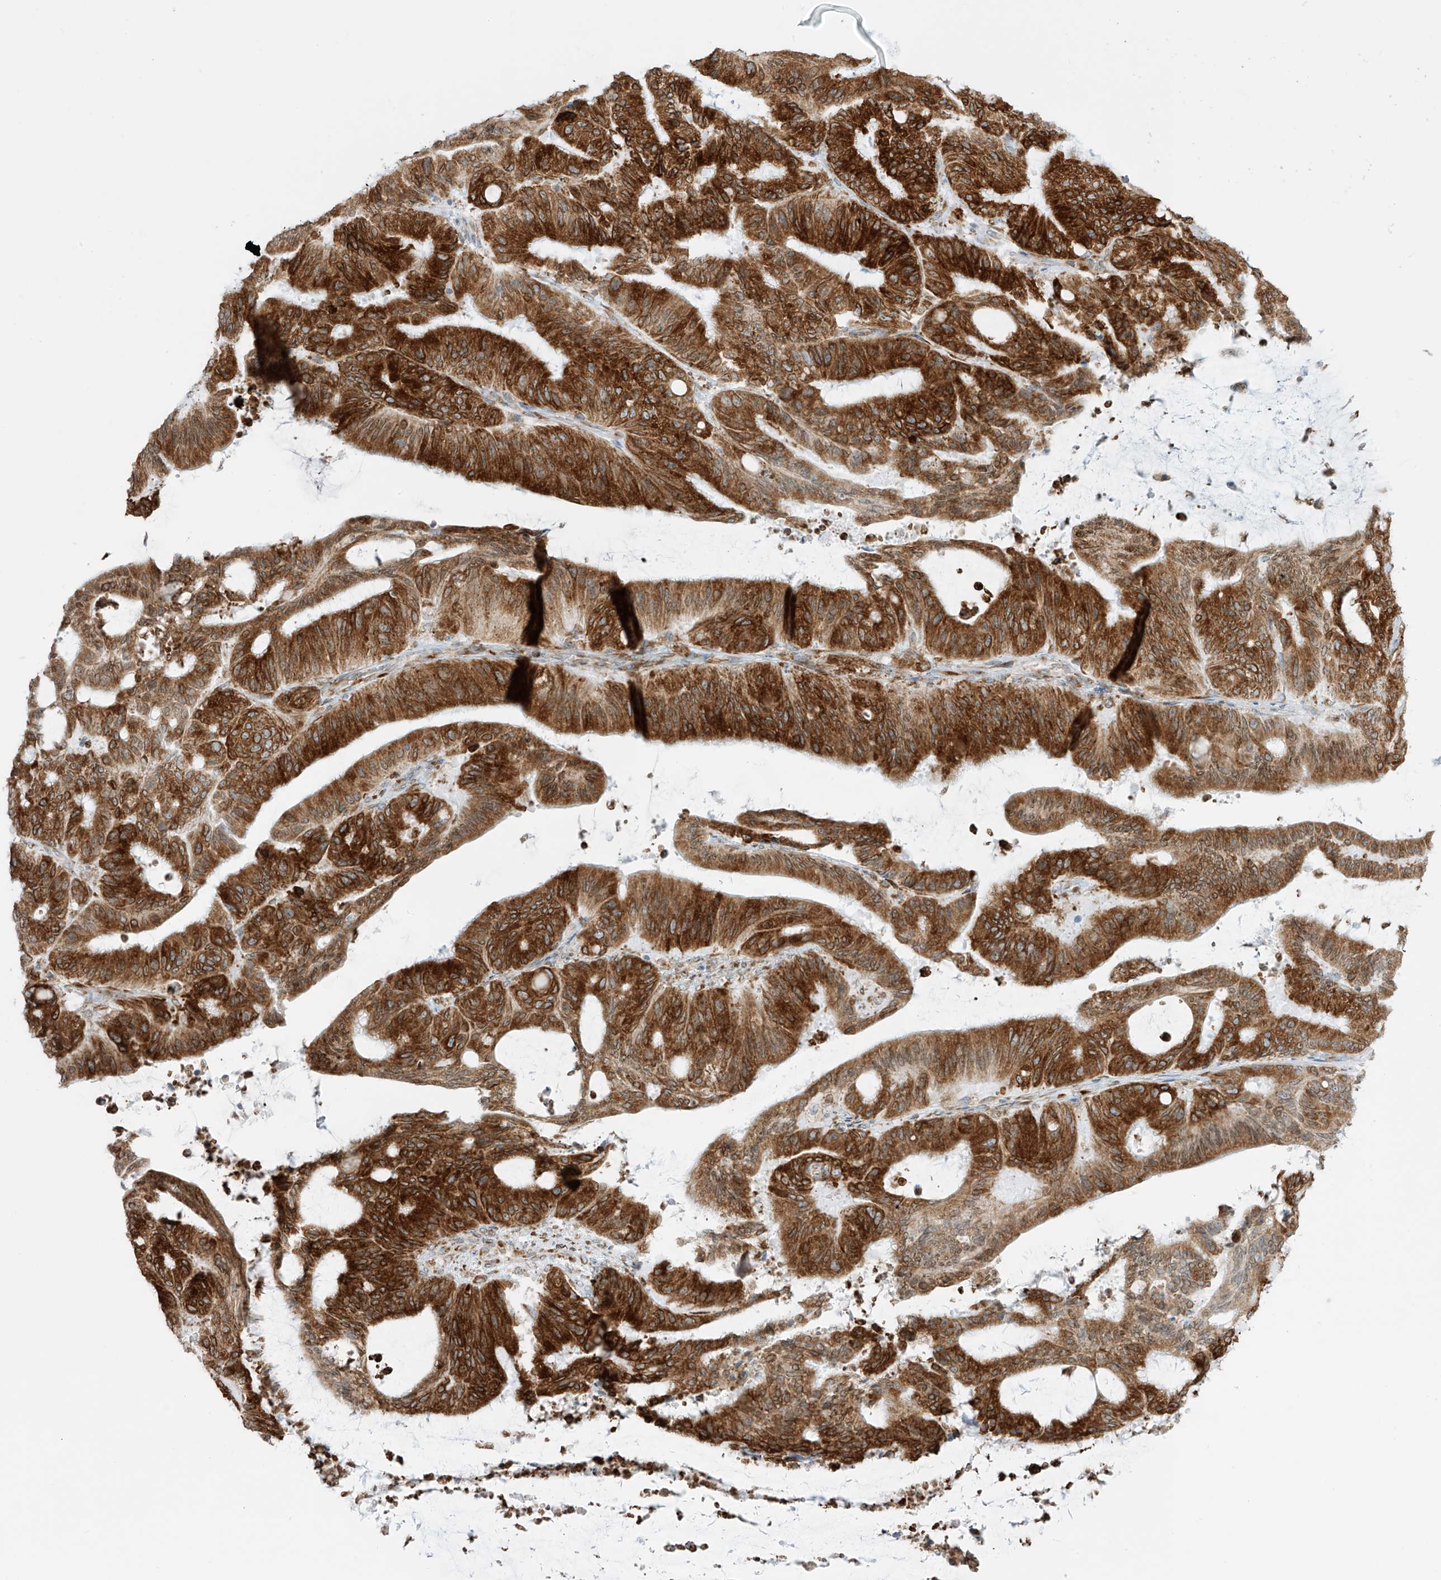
{"staining": {"intensity": "strong", "quantity": ">75%", "location": "cytoplasmic/membranous"}, "tissue": "liver cancer", "cell_type": "Tumor cells", "image_type": "cancer", "snomed": [{"axis": "morphology", "description": "Normal tissue, NOS"}, {"axis": "morphology", "description": "Cholangiocarcinoma"}, {"axis": "topography", "description": "Liver"}, {"axis": "topography", "description": "Peripheral nerve tissue"}], "caption": "Strong cytoplasmic/membranous expression is identified in approximately >75% of tumor cells in liver cholangiocarcinoma. The staining was performed using DAB (3,3'-diaminobenzidine), with brown indicating positive protein expression. Nuclei are stained blue with hematoxylin.", "gene": "LRRC59", "patient": {"sex": "female", "age": 73}}